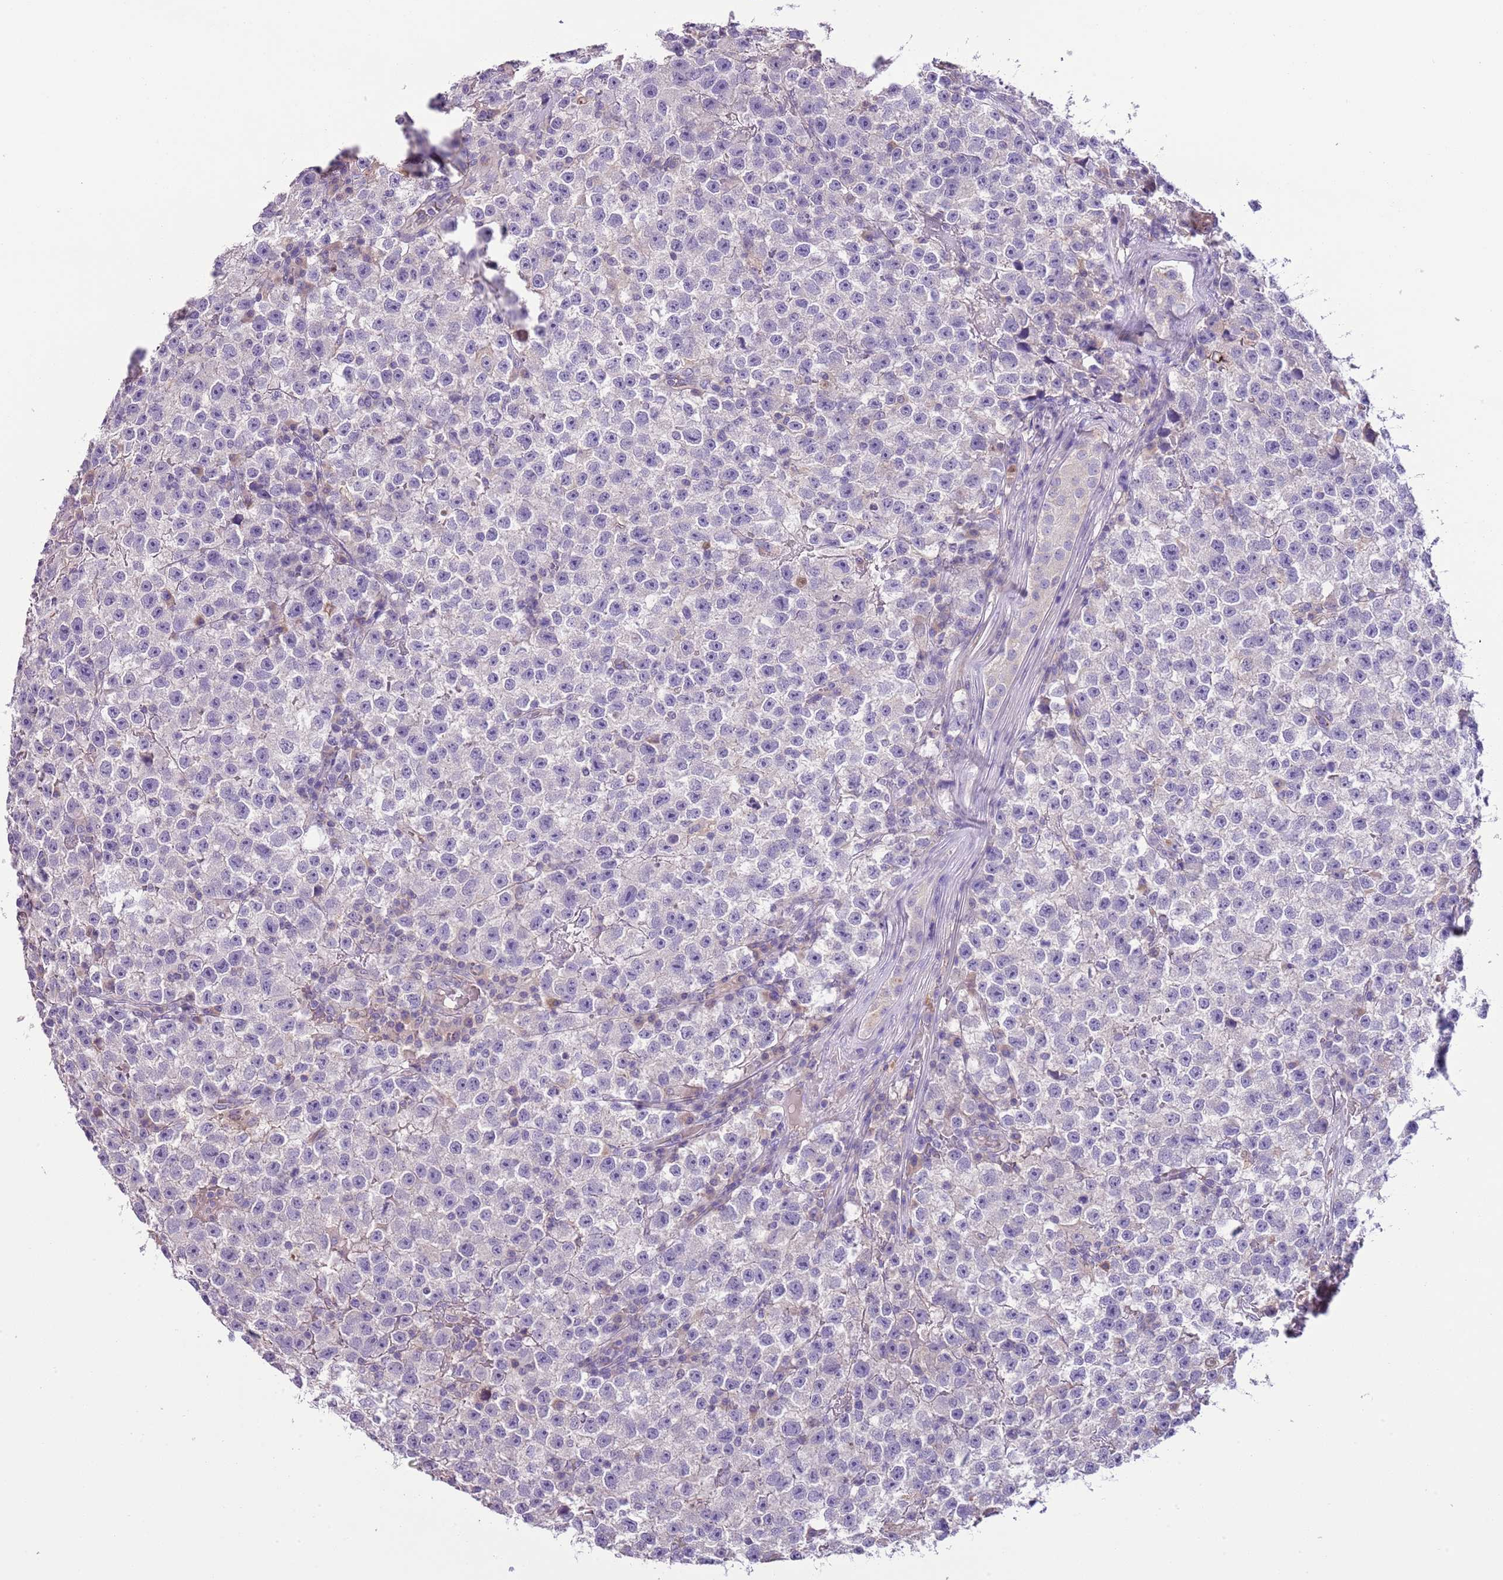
{"staining": {"intensity": "negative", "quantity": "none", "location": "none"}, "tissue": "testis cancer", "cell_type": "Tumor cells", "image_type": "cancer", "snomed": [{"axis": "morphology", "description": "Seminoma, NOS"}, {"axis": "topography", "description": "Testis"}], "caption": "DAB immunohistochemical staining of human testis seminoma shows no significant positivity in tumor cells.", "gene": "HES3", "patient": {"sex": "male", "age": 22}}